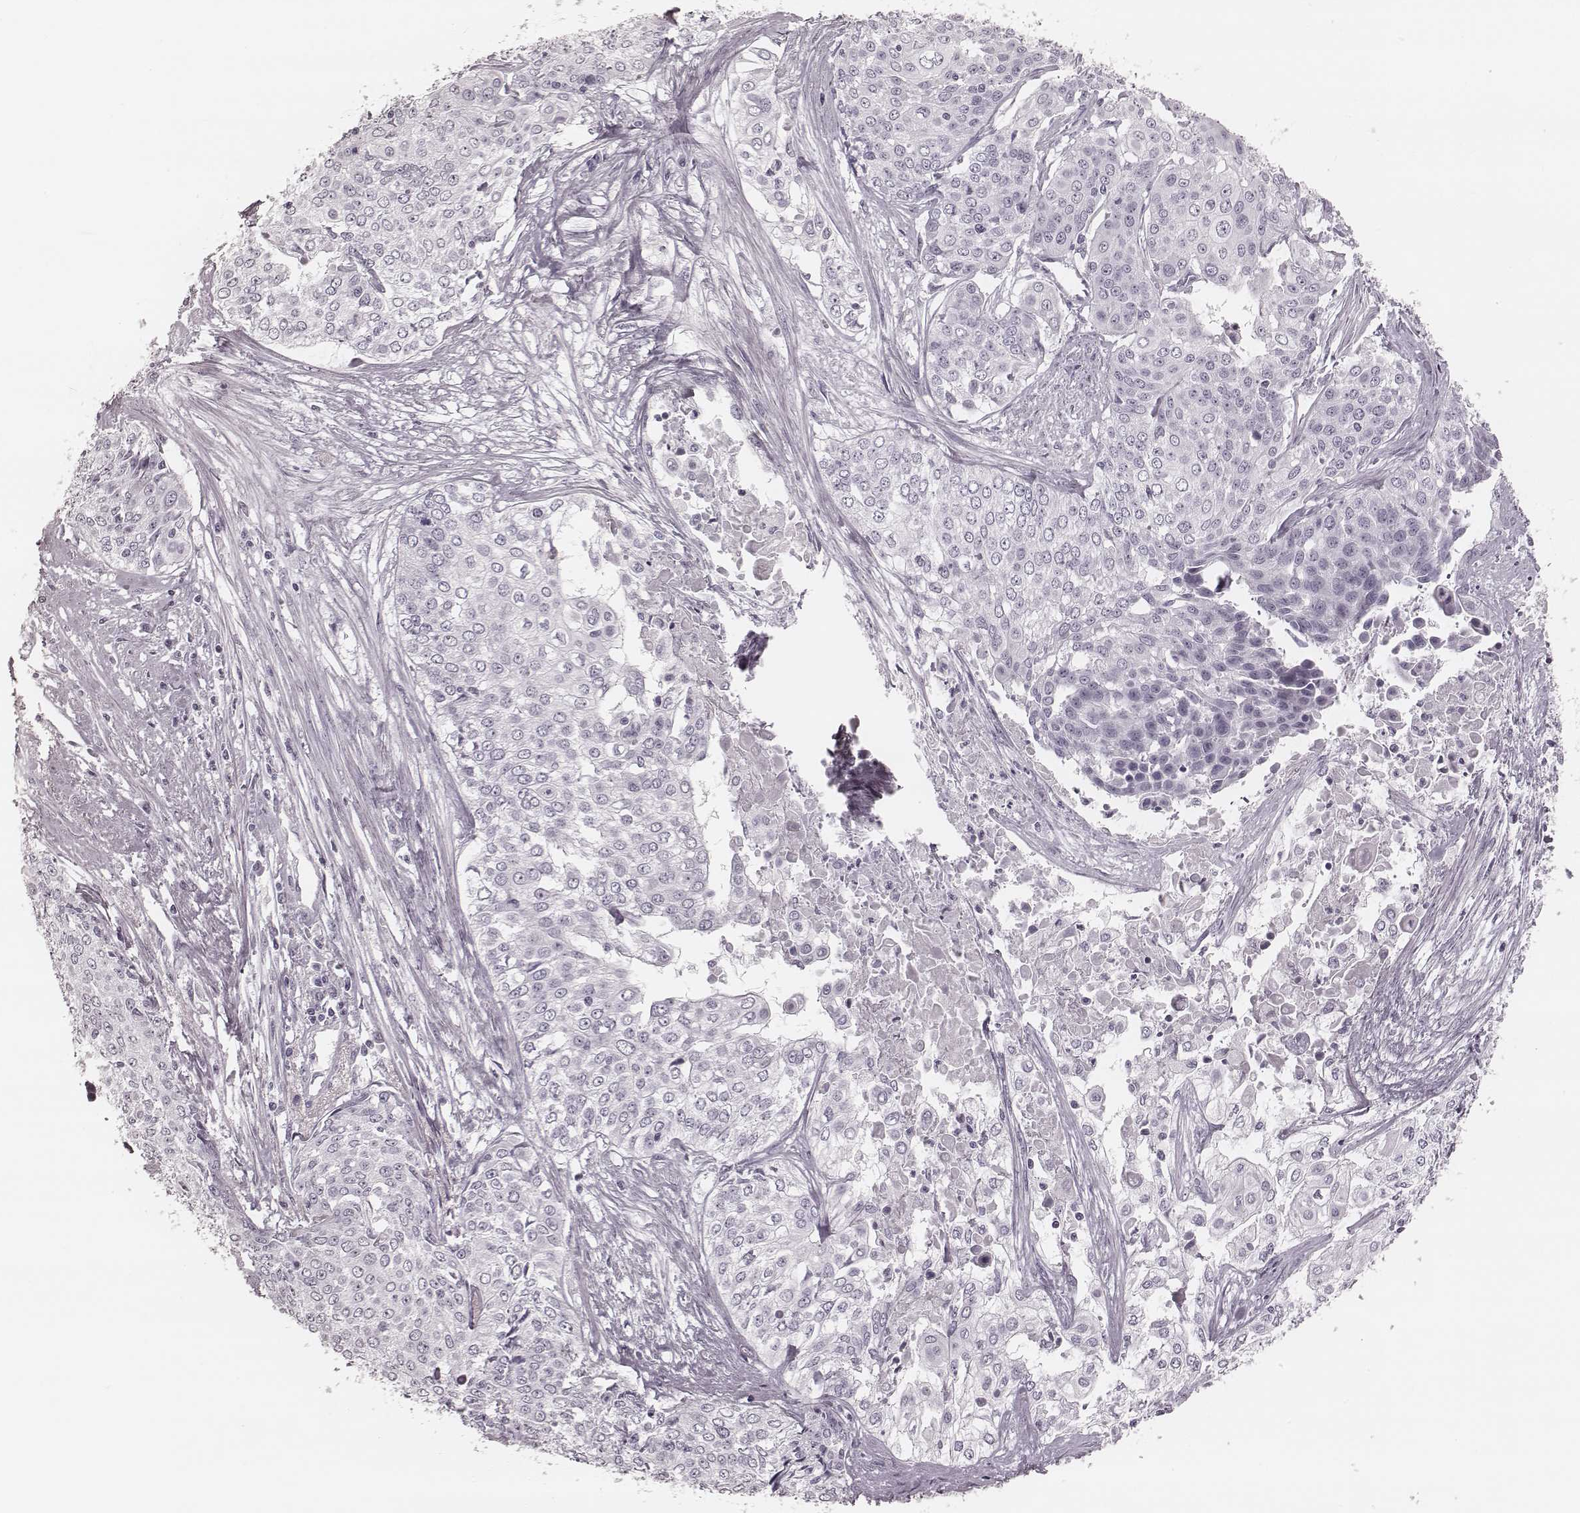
{"staining": {"intensity": "negative", "quantity": "none", "location": "none"}, "tissue": "cervical cancer", "cell_type": "Tumor cells", "image_type": "cancer", "snomed": [{"axis": "morphology", "description": "Squamous cell carcinoma, NOS"}, {"axis": "topography", "description": "Cervix"}], "caption": "The micrograph reveals no staining of tumor cells in cervical squamous cell carcinoma.", "gene": "MSX1", "patient": {"sex": "female", "age": 39}}